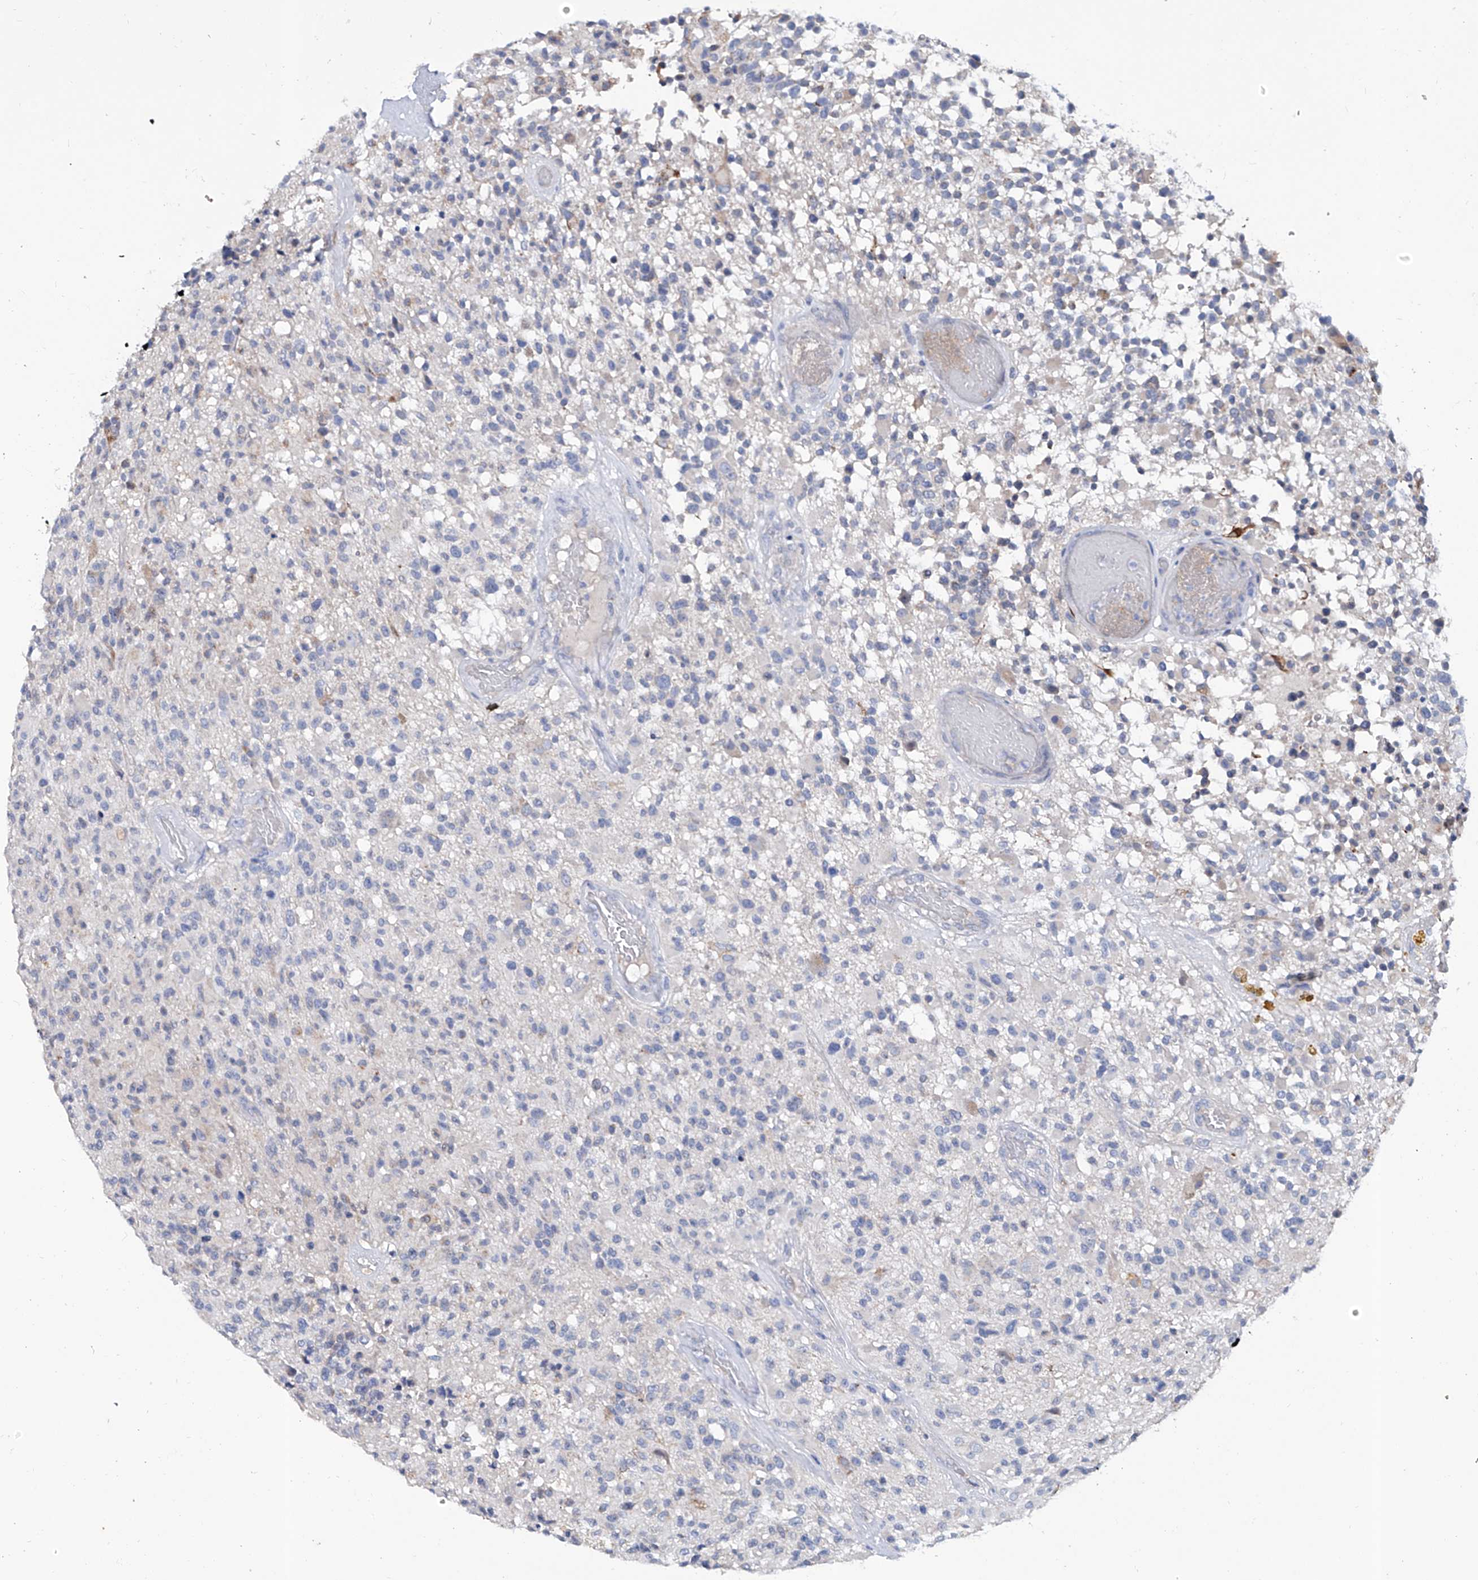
{"staining": {"intensity": "negative", "quantity": "none", "location": "none"}, "tissue": "glioma", "cell_type": "Tumor cells", "image_type": "cancer", "snomed": [{"axis": "morphology", "description": "Glioma, malignant, High grade"}, {"axis": "morphology", "description": "Glioblastoma, NOS"}, {"axis": "topography", "description": "Brain"}], "caption": "Immunohistochemical staining of malignant high-grade glioma reveals no significant positivity in tumor cells. (DAB immunohistochemistry, high magnification).", "gene": "KLHL17", "patient": {"sex": "male", "age": 60}}